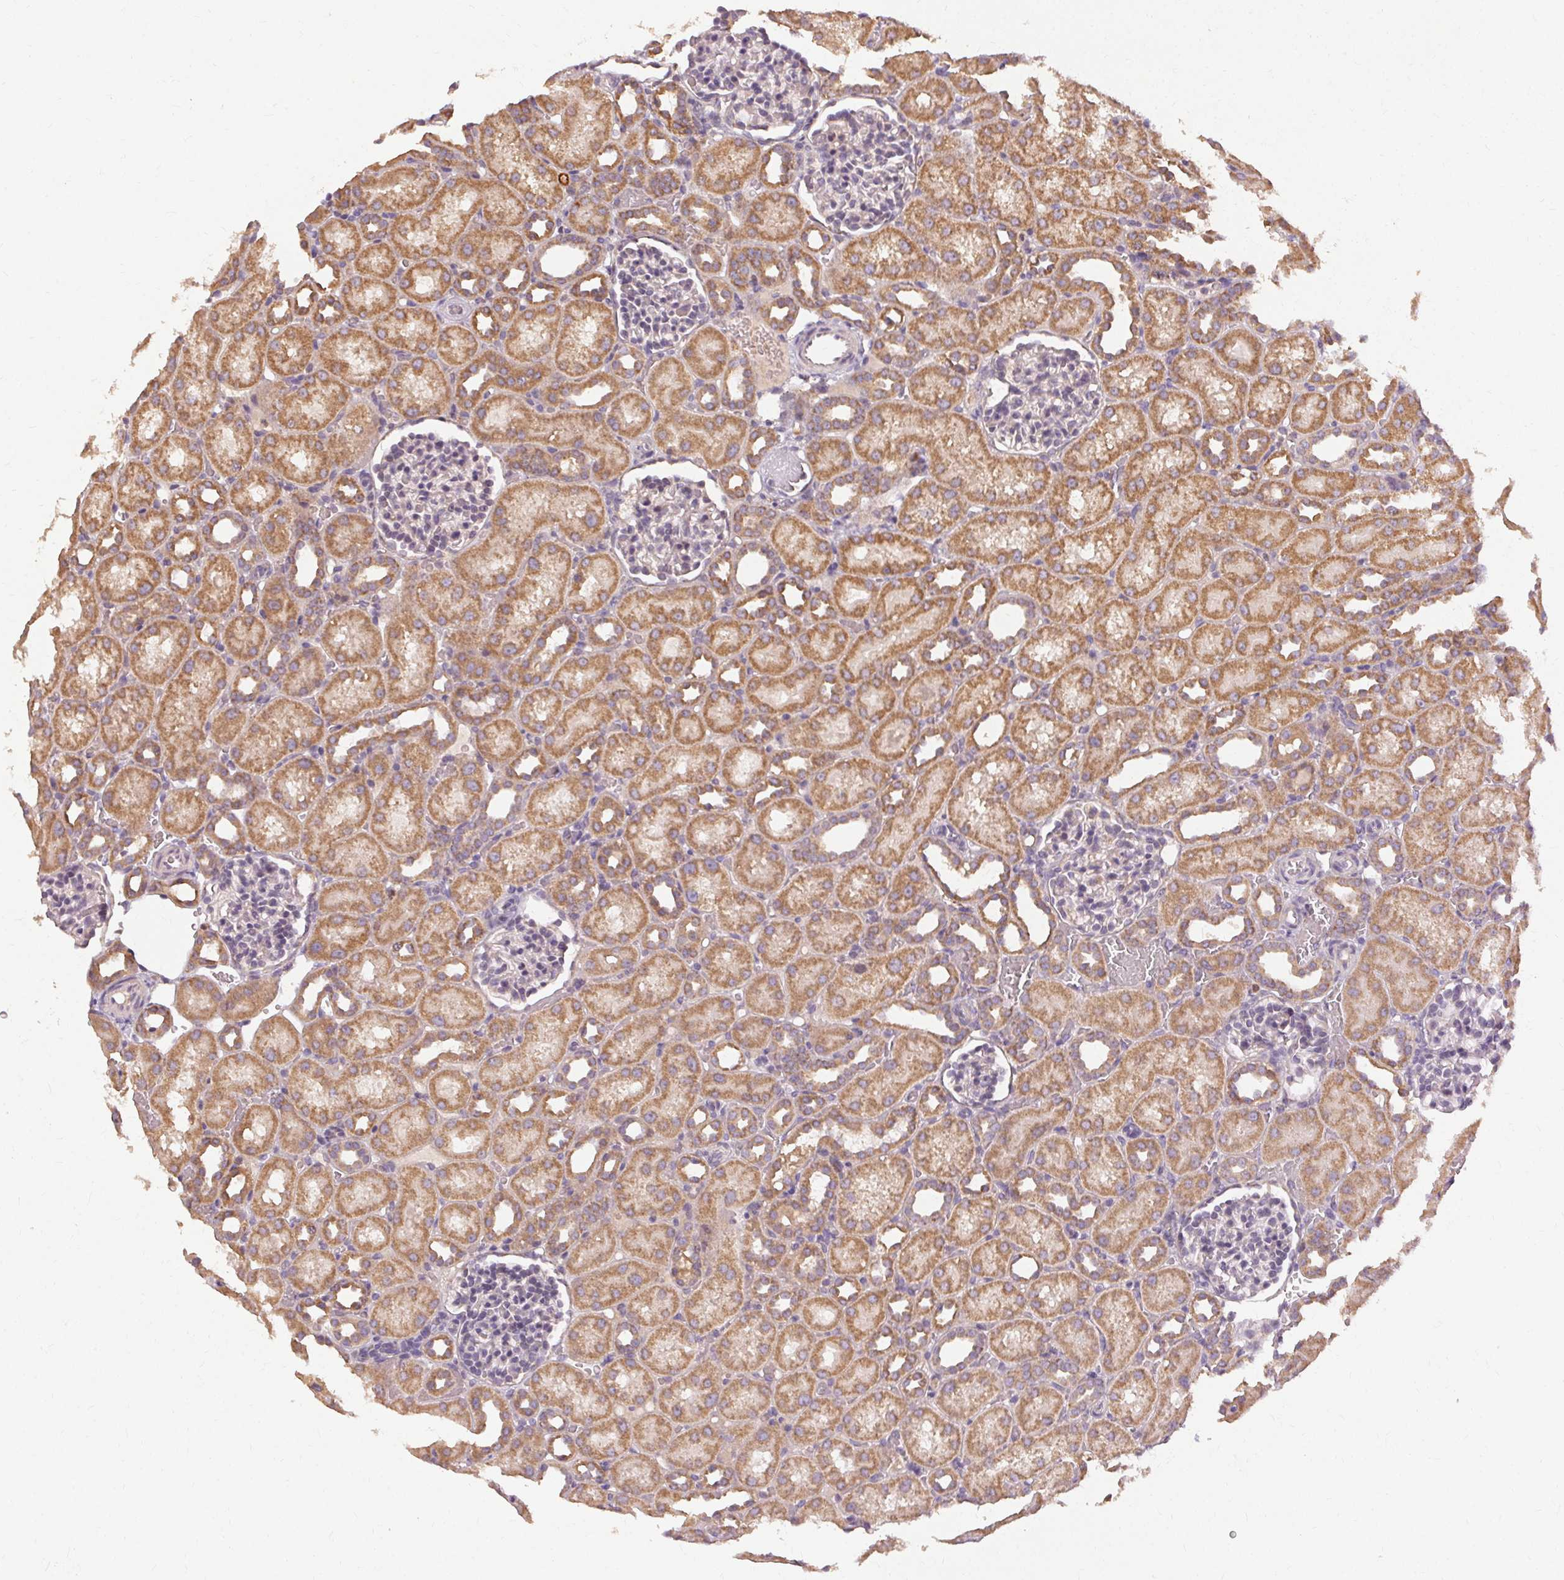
{"staining": {"intensity": "weak", "quantity": "<25%", "location": "cytoplasmic/membranous"}, "tissue": "kidney", "cell_type": "Cells in glomeruli", "image_type": "normal", "snomed": [{"axis": "morphology", "description": "Normal tissue, NOS"}, {"axis": "topography", "description": "Kidney"}], "caption": "This histopathology image is of normal kidney stained with IHC to label a protein in brown with the nuclei are counter-stained blue. There is no expression in cells in glomeruli.", "gene": "REP15", "patient": {"sex": "male", "age": 1}}